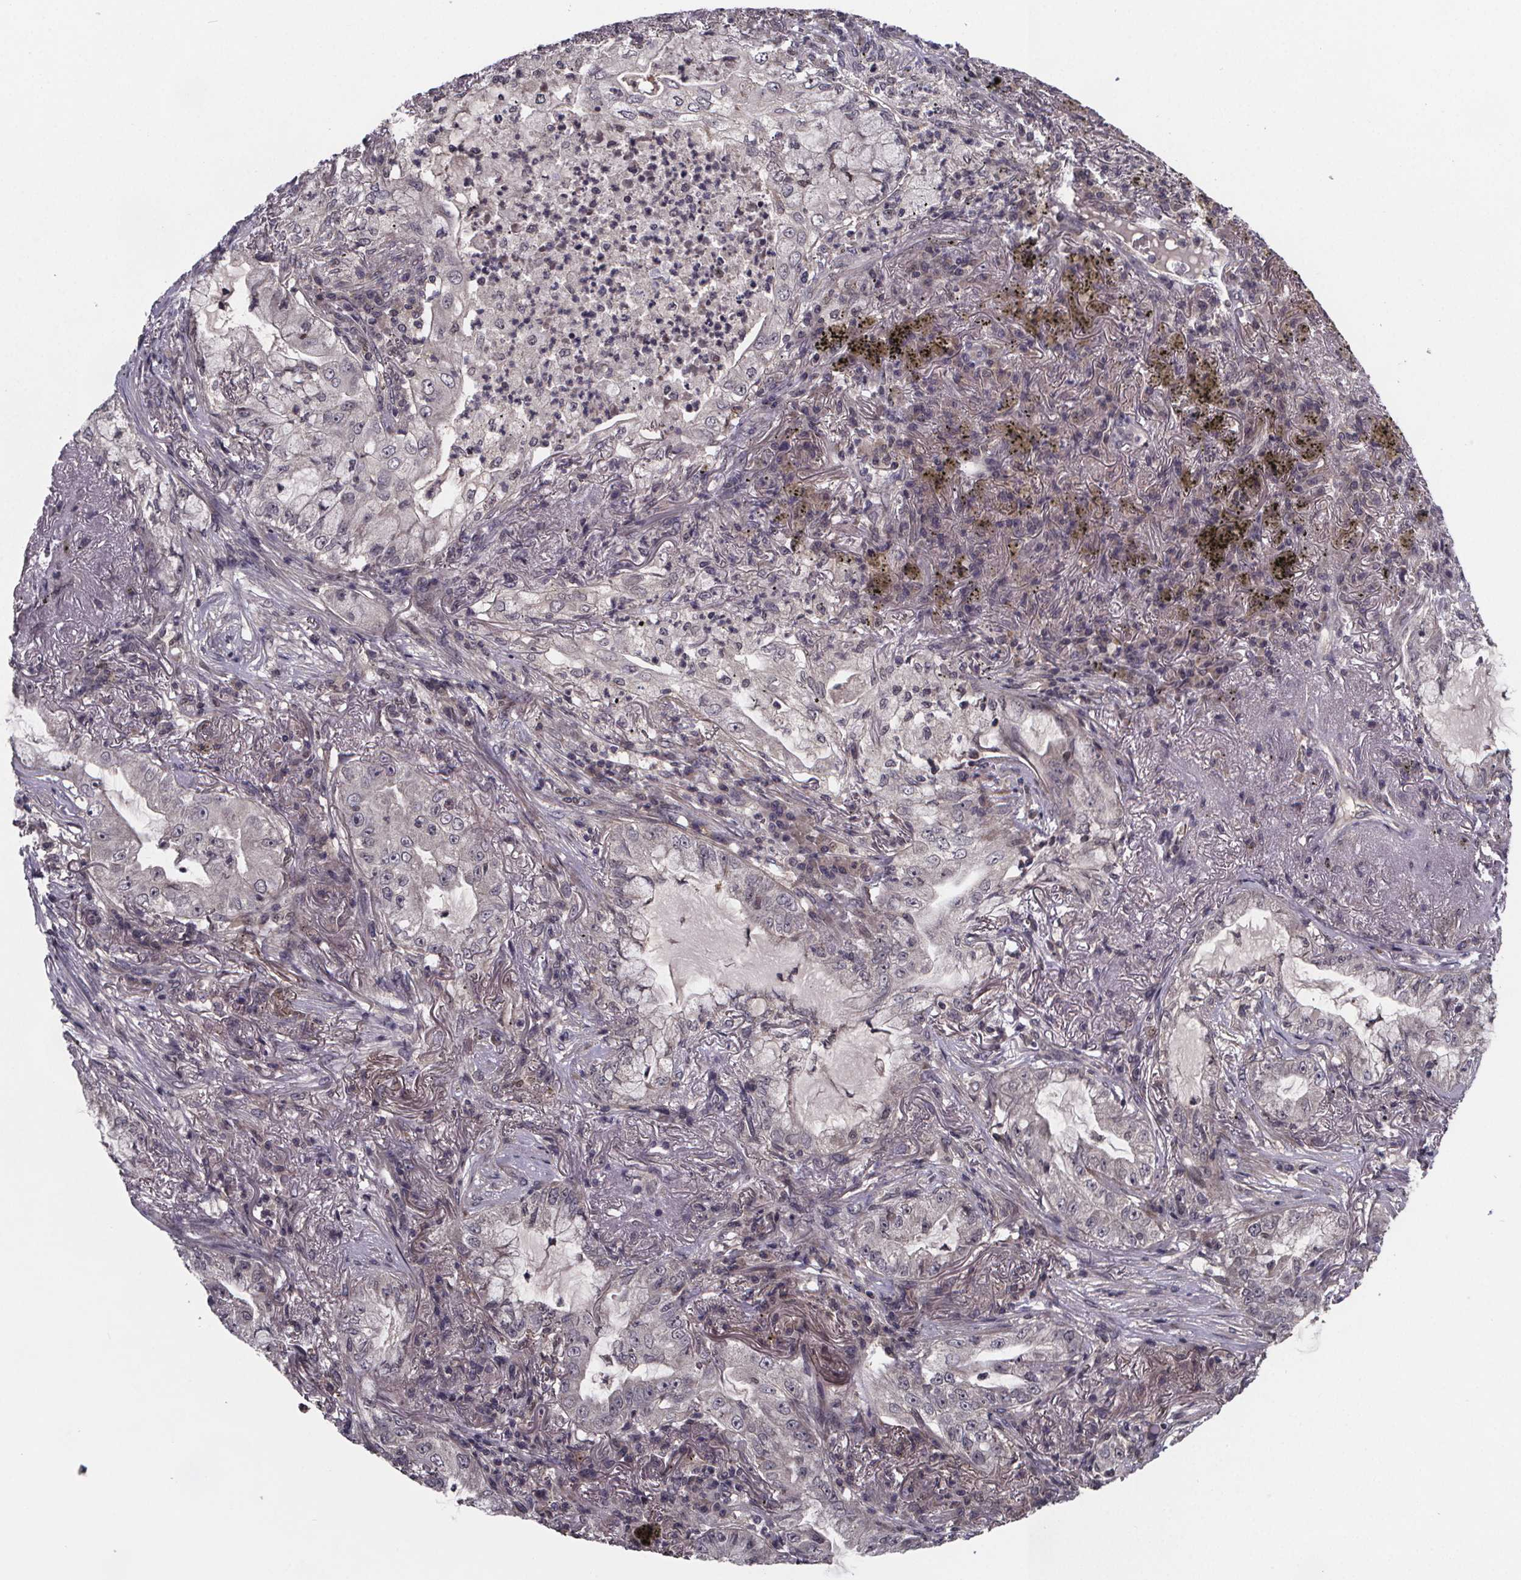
{"staining": {"intensity": "negative", "quantity": "none", "location": "none"}, "tissue": "lung cancer", "cell_type": "Tumor cells", "image_type": "cancer", "snomed": [{"axis": "morphology", "description": "Adenocarcinoma, NOS"}, {"axis": "topography", "description": "Lung"}], "caption": "Protein analysis of lung adenocarcinoma shows no significant staining in tumor cells.", "gene": "FN3KRP", "patient": {"sex": "female", "age": 73}}